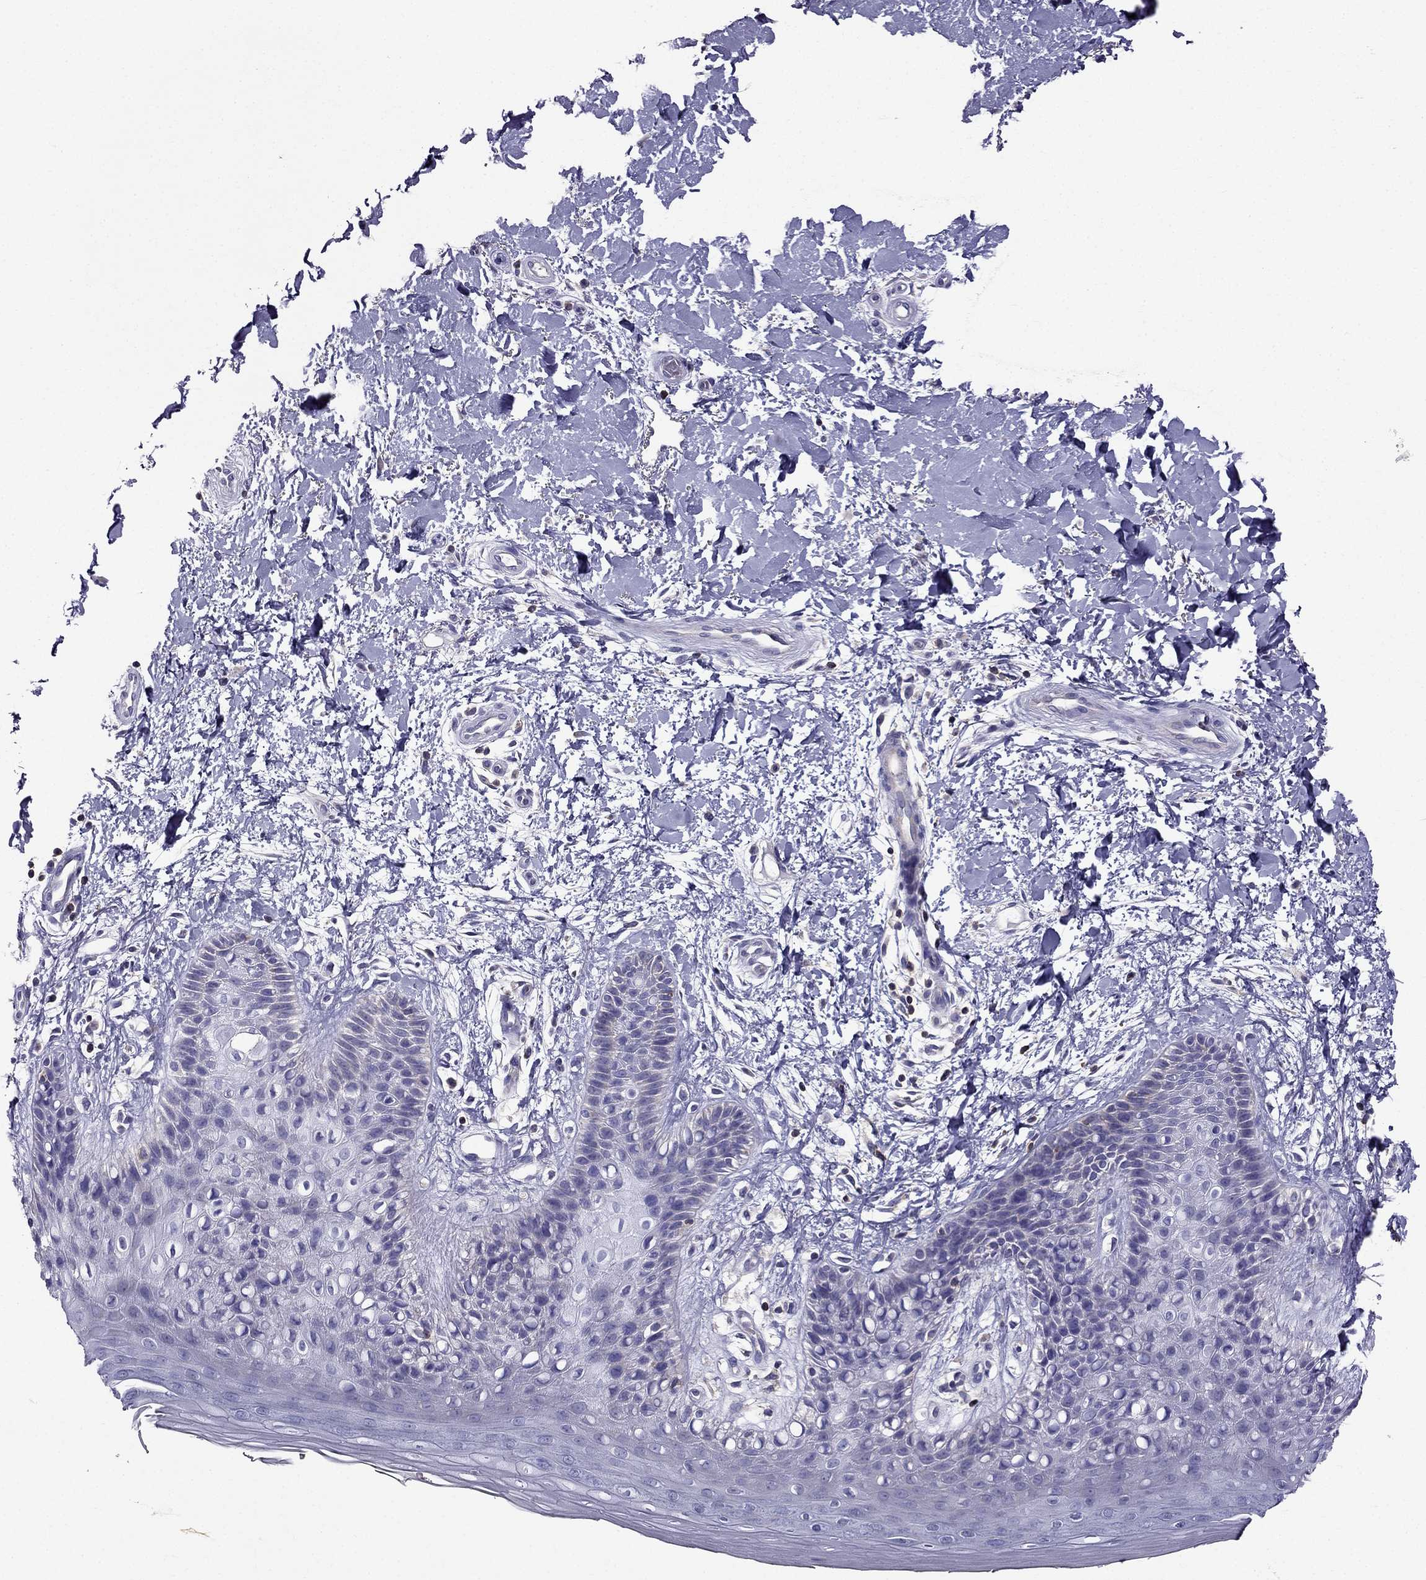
{"staining": {"intensity": "weak", "quantity": "<25%", "location": "cytoplasmic/membranous"}, "tissue": "skin", "cell_type": "Epidermal cells", "image_type": "normal", "snomed": [{"axis": "morphology", "description": "Normal tissue, NOS"}, {"axis": "topography", "description": "Anal"}], "caption": "Human skin stained for a protein using immunohistochemistry reveals no positivity in epidermal cells.", "gene": "AAK1", "patient": {"sex": "male", "age": 36}}